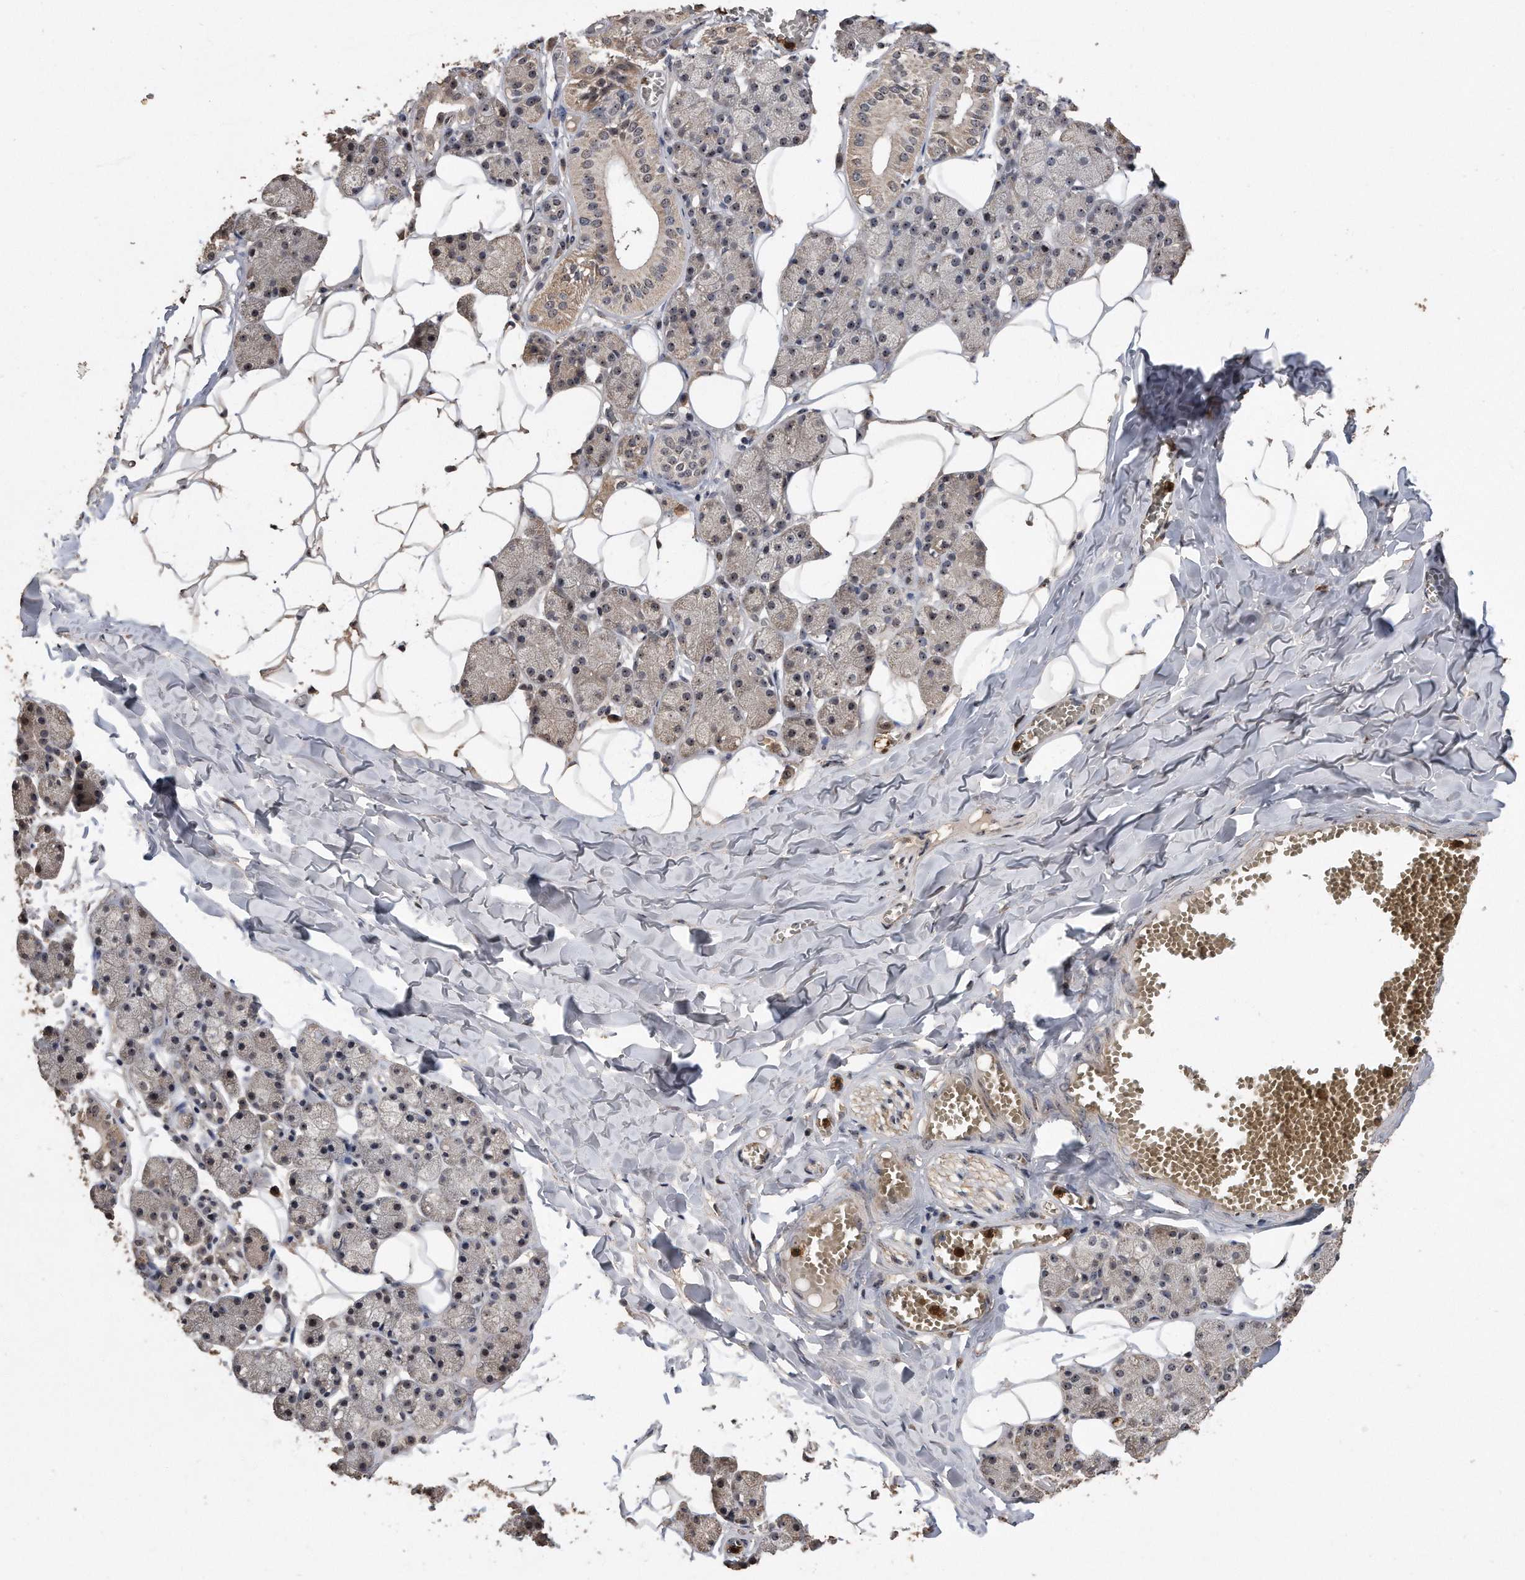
{"staining": {"intensity": "weak", "quantity": "25%-75%", "location": "cytoplasmic/membranous"}, "tissue": "salivary gland", "cell_type": "Glandular cells", "image_type": "normal", "snomed": [{"axis": "morphology", "description": "Normal tissue, NOS"}, {"axis": "topography", "description": "Salivary gland"}], "caption": "IHC (DAB) staining of benign human salivary gland displays weak cytoplasmic/membranous protein staining in about 25%-75% of glandular cells.", "gene": "PELO", "patient": {"sex": "female", "age": 33}}